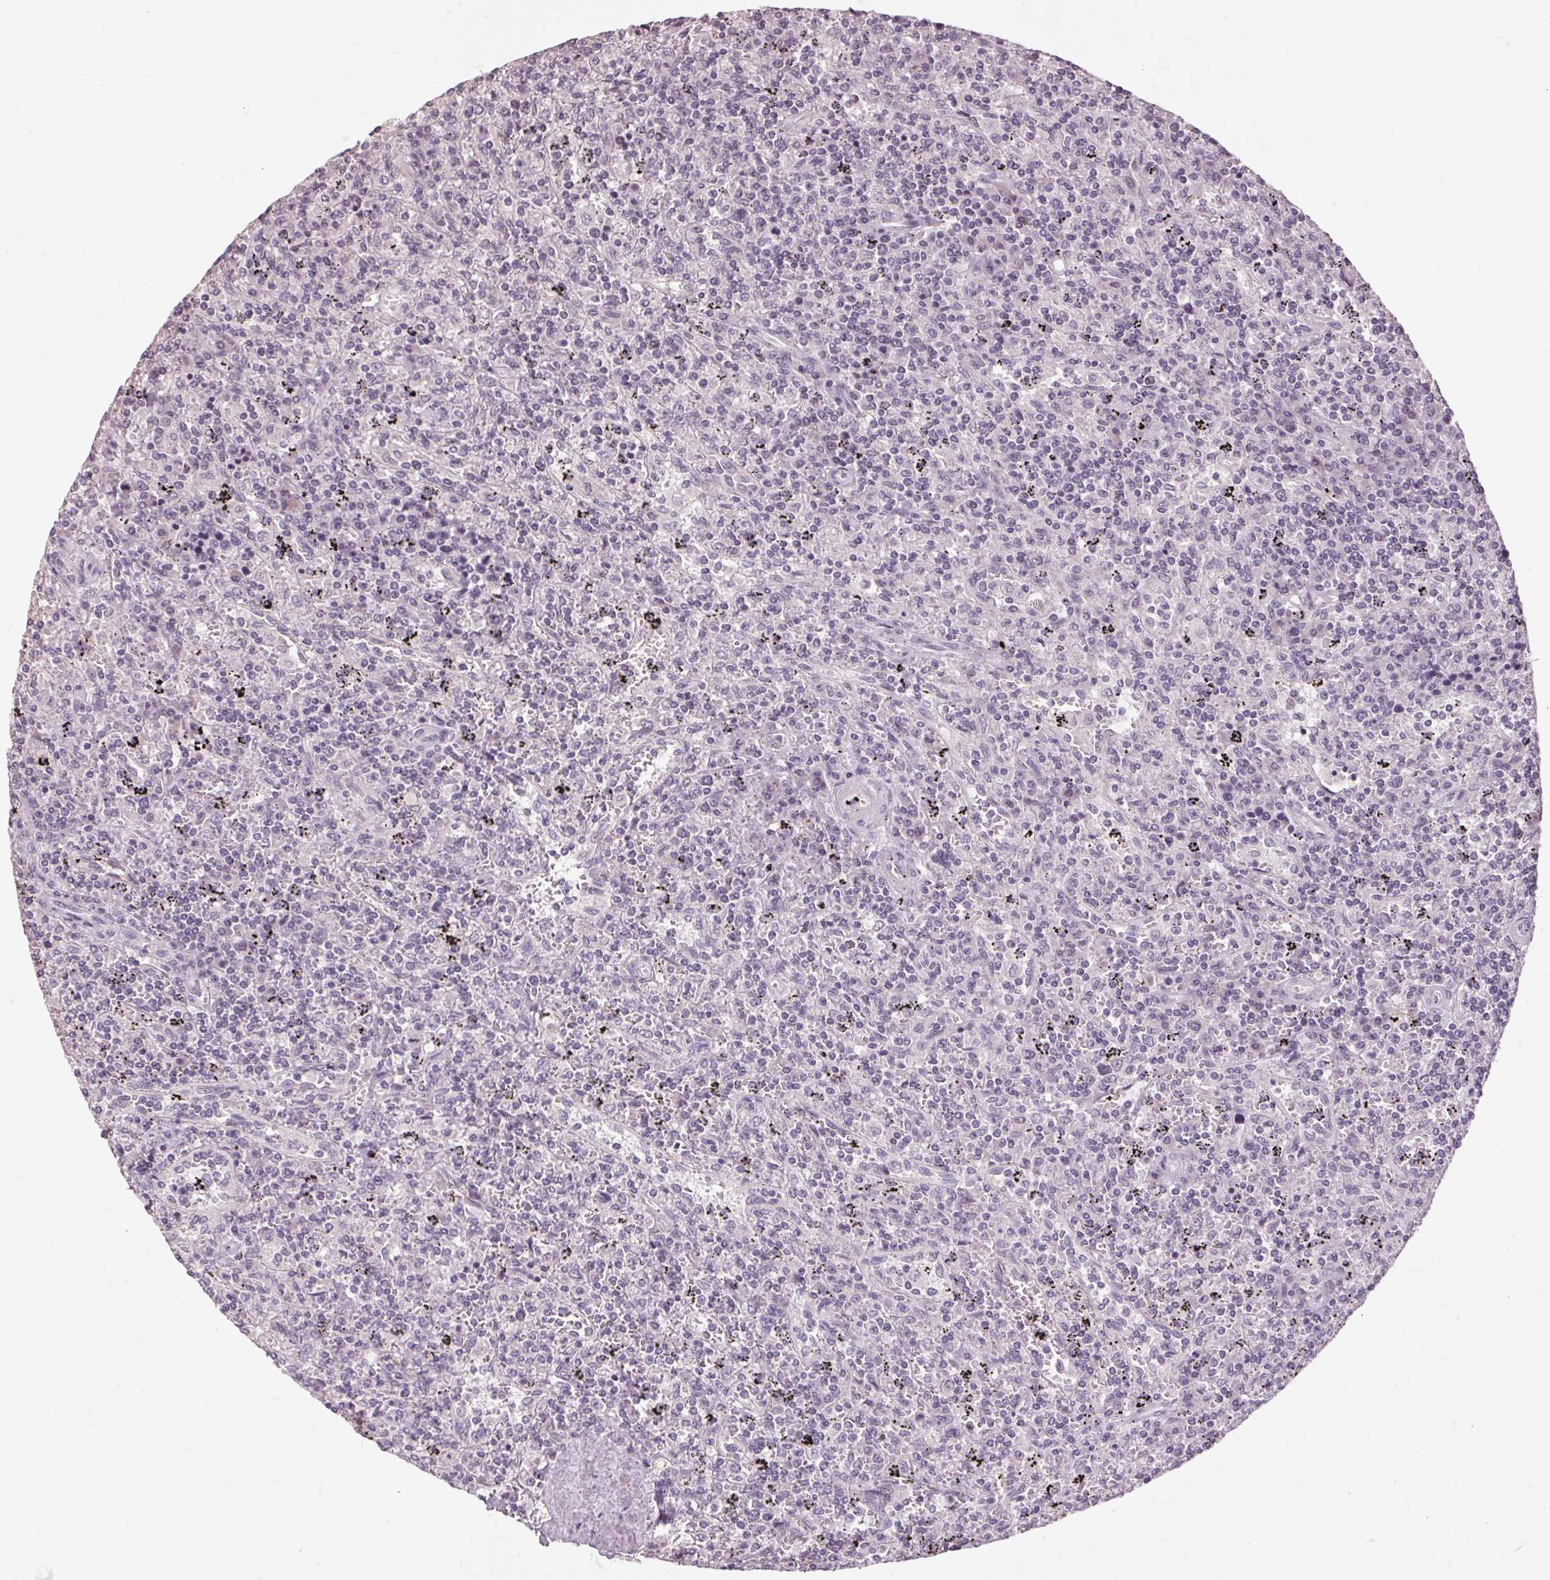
{"staining": {"intensity": "negative", "quantity": "none", "location": "none"}, "tissue": "lymphoma", "cell_type": "Tumor cells", "image_type": "cancer", "snomed": [{"axis": "morphology", "description": "Malignant lymphoma, non-Hodgkin's type, Low grade"}, {"axis": "topography", "description": "Spleen"}], "caption": "Human low-grade malignant lymphoma, non-Hodgkin's type stained for a protein using immunohistochemistry (IHC) reveals no expression in tumor cells.", "gene": "POMC", "patient": {"sex": "male", "age": 62}}